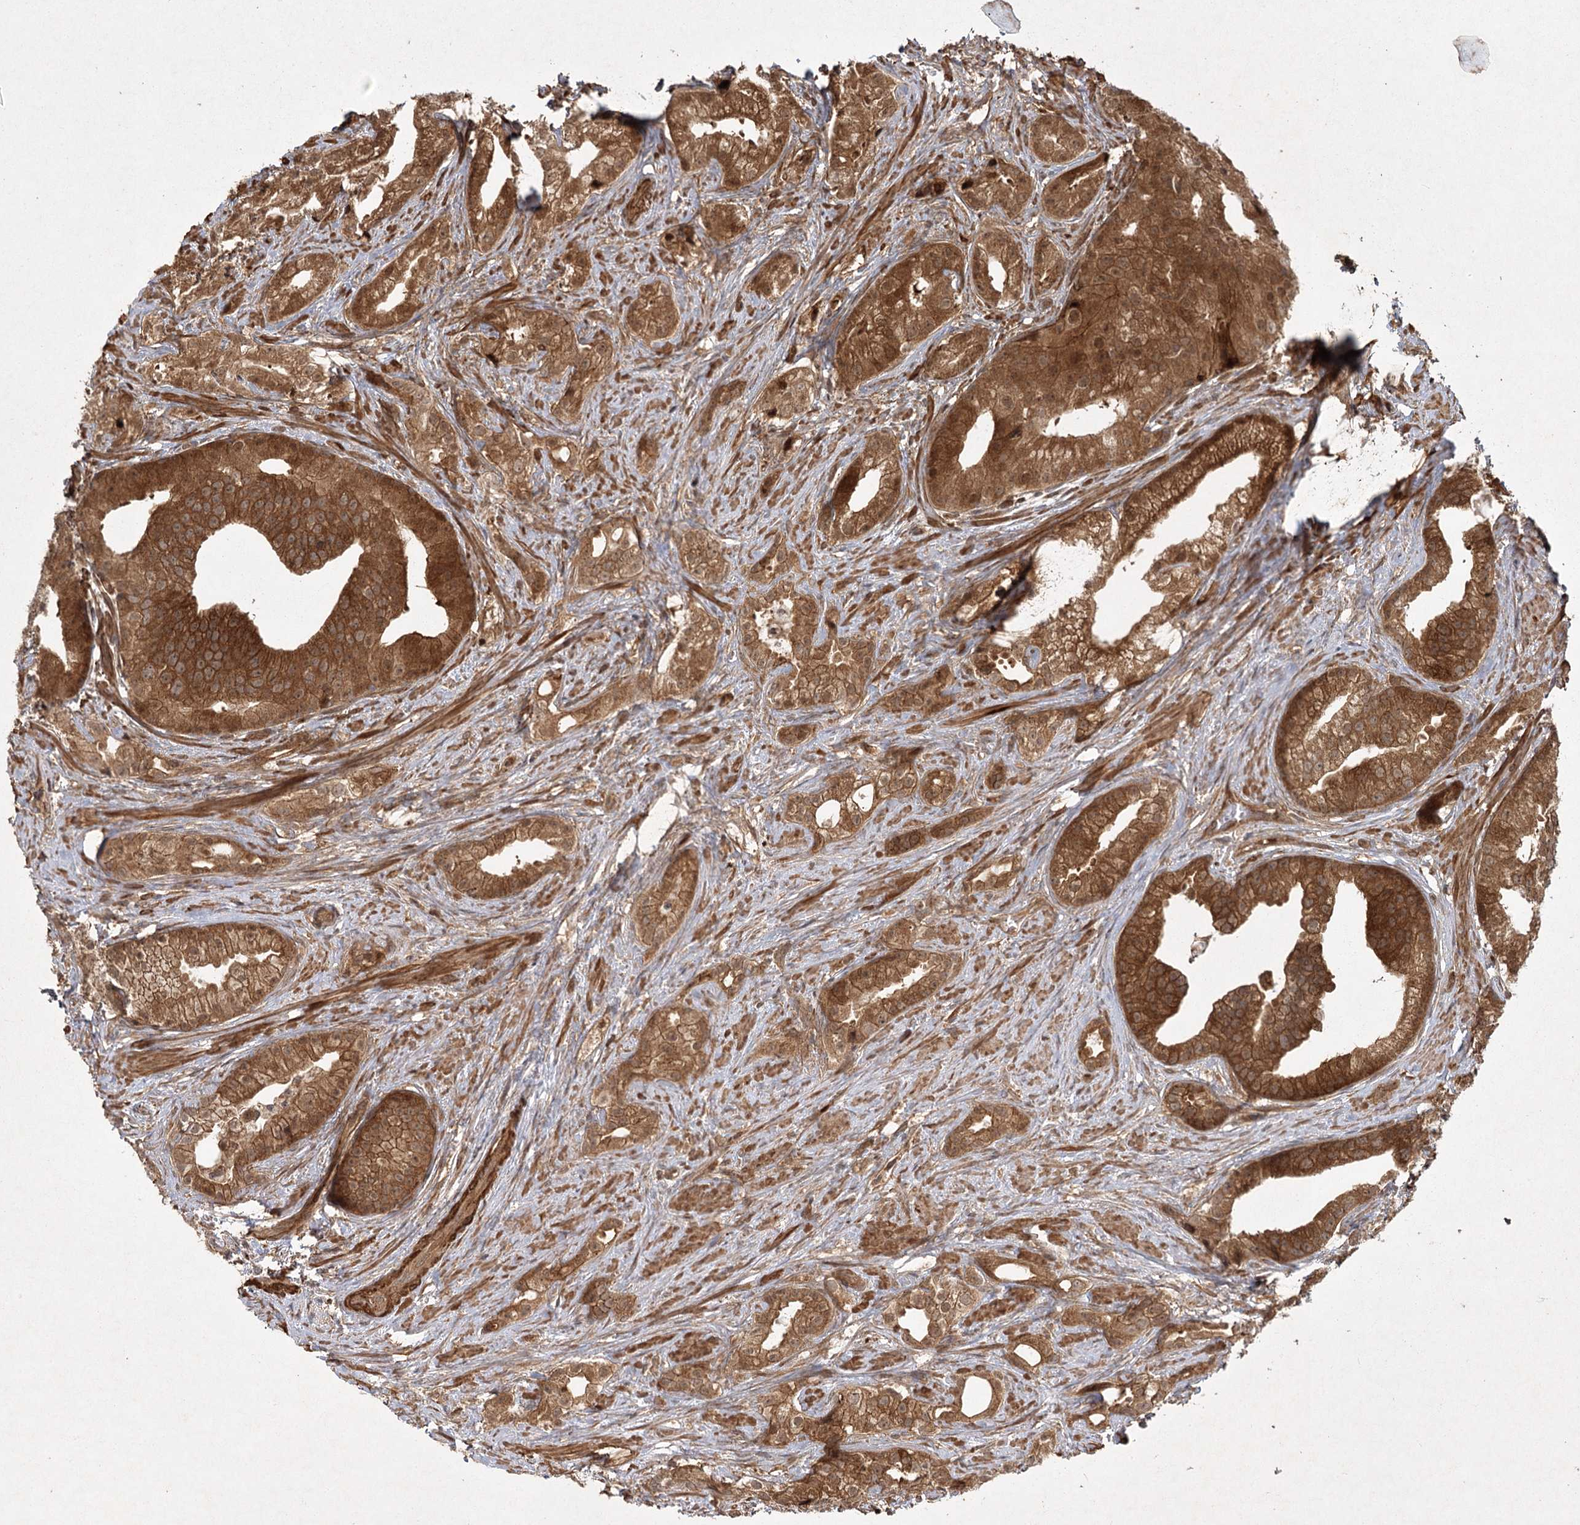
{"staining": {"intensity": "strong", "quantity": ">75%", "location": "cytoplasmic/membranous"}, "tissue": "prostate cancer", "cell_type": "Tumor cells", "image_type": "cancer", "snomed": [{"axis": "morphology", "description": "Adenocarcinoma, Low grade"}, {"axis": "topography", "description": "Prostate"}], "caption": "This micrograph reveals immunohistochemistry staining of prostate cancer, with high strong cytoplasmic/membranous staining in about >75% of tumor cells.", "gene": "MDFIC", "patient": {"sex": "male", "age": 71}}